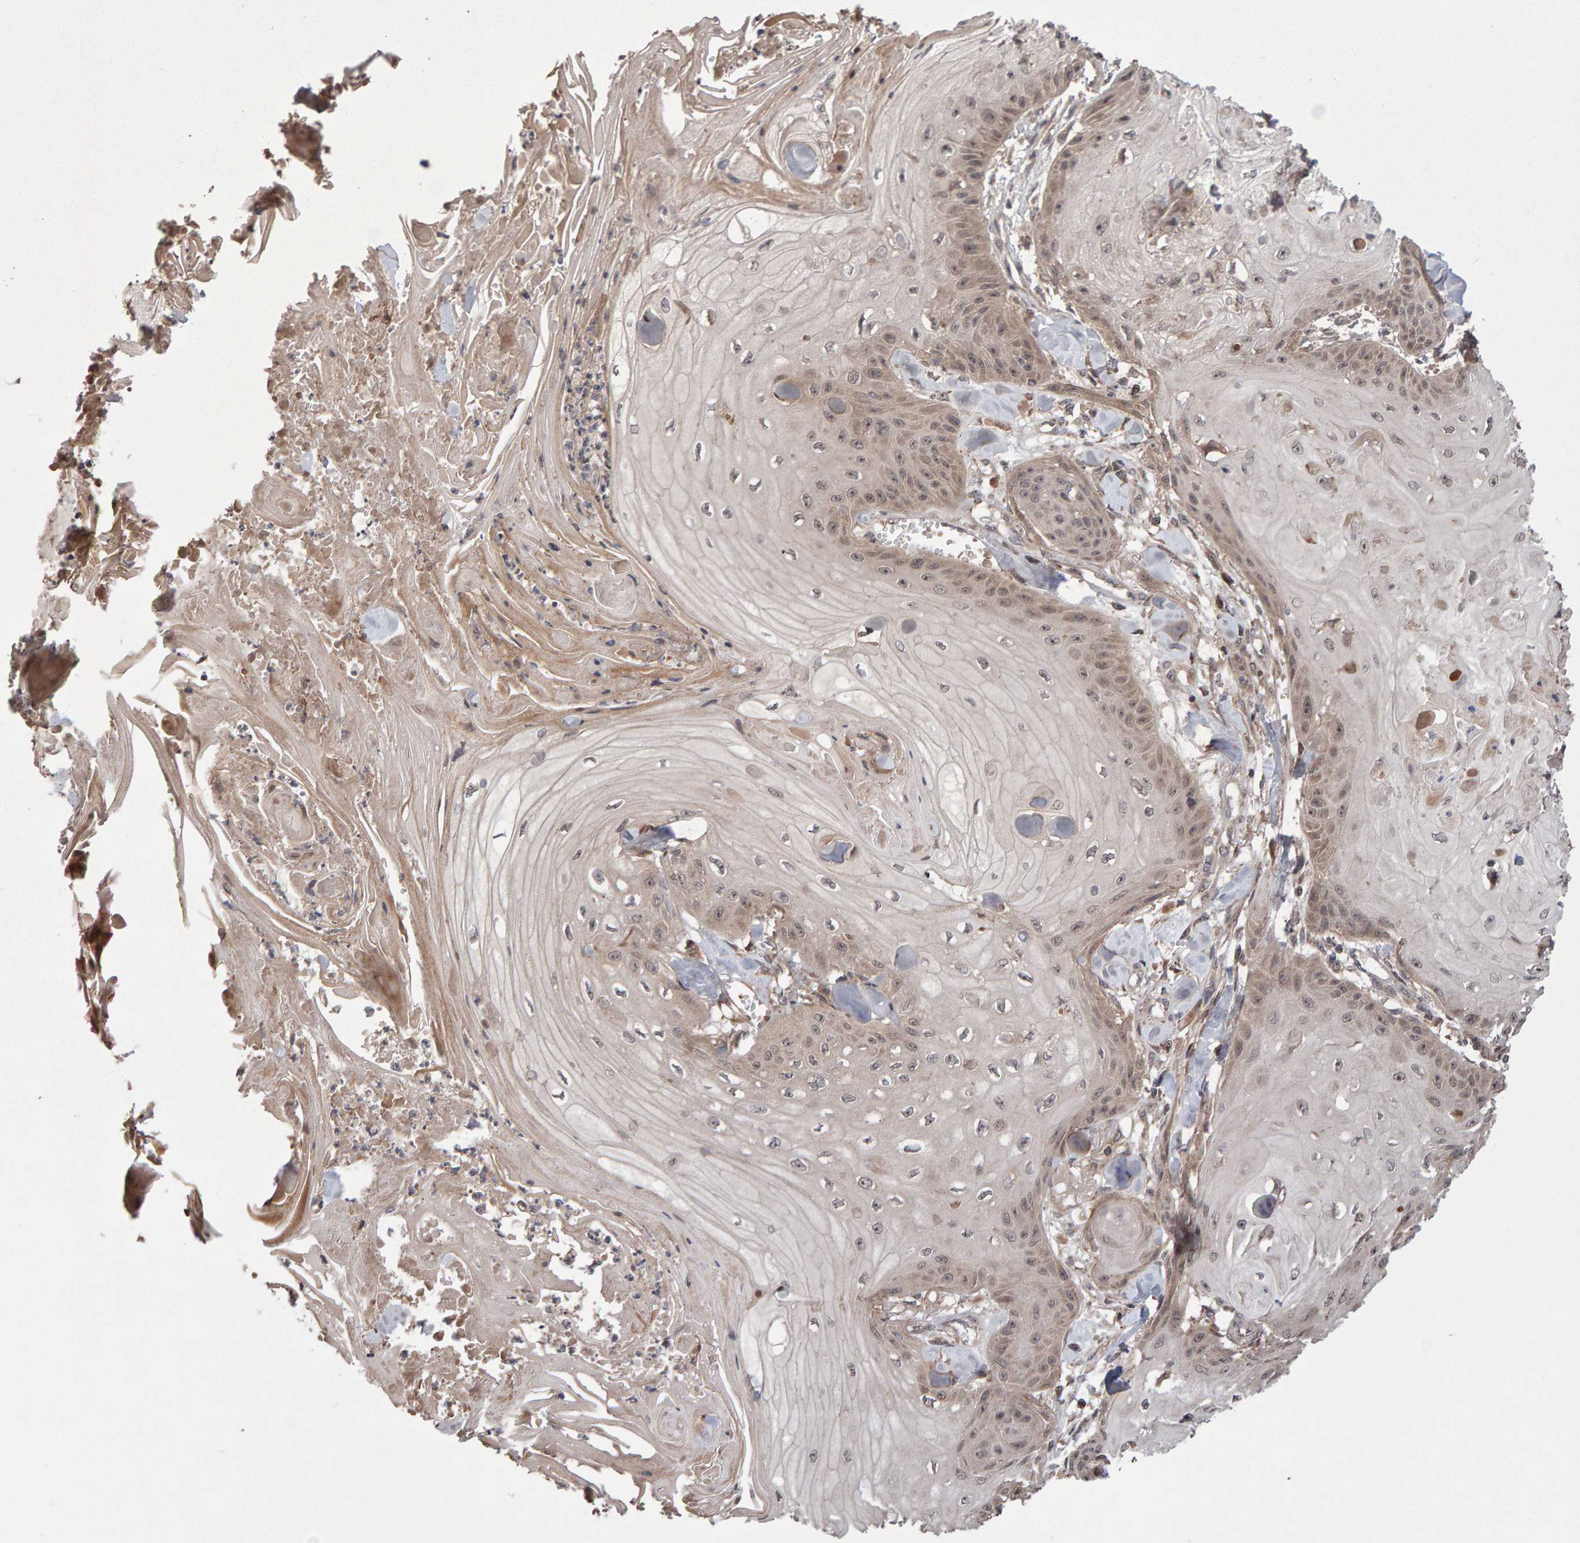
{"staining": {"intensity": "weak", "quantity": "25%-75%", "location": "cytoplasmic/membranous"}, "tissue": "skin cancer", "cell_type": "Tumor cells", "image_type": "cancer", "snomed": [{"axis": "morphology", "description": "Squamous cell carcinoma, NOS"}, {"axis": "topography", "description": "Skin"}], "caption": "Skin cancer stained with a protein marker displays weak staining in tumor cells.", "gene": "PECR", "patient": {"sex": "male", "age": 74}}